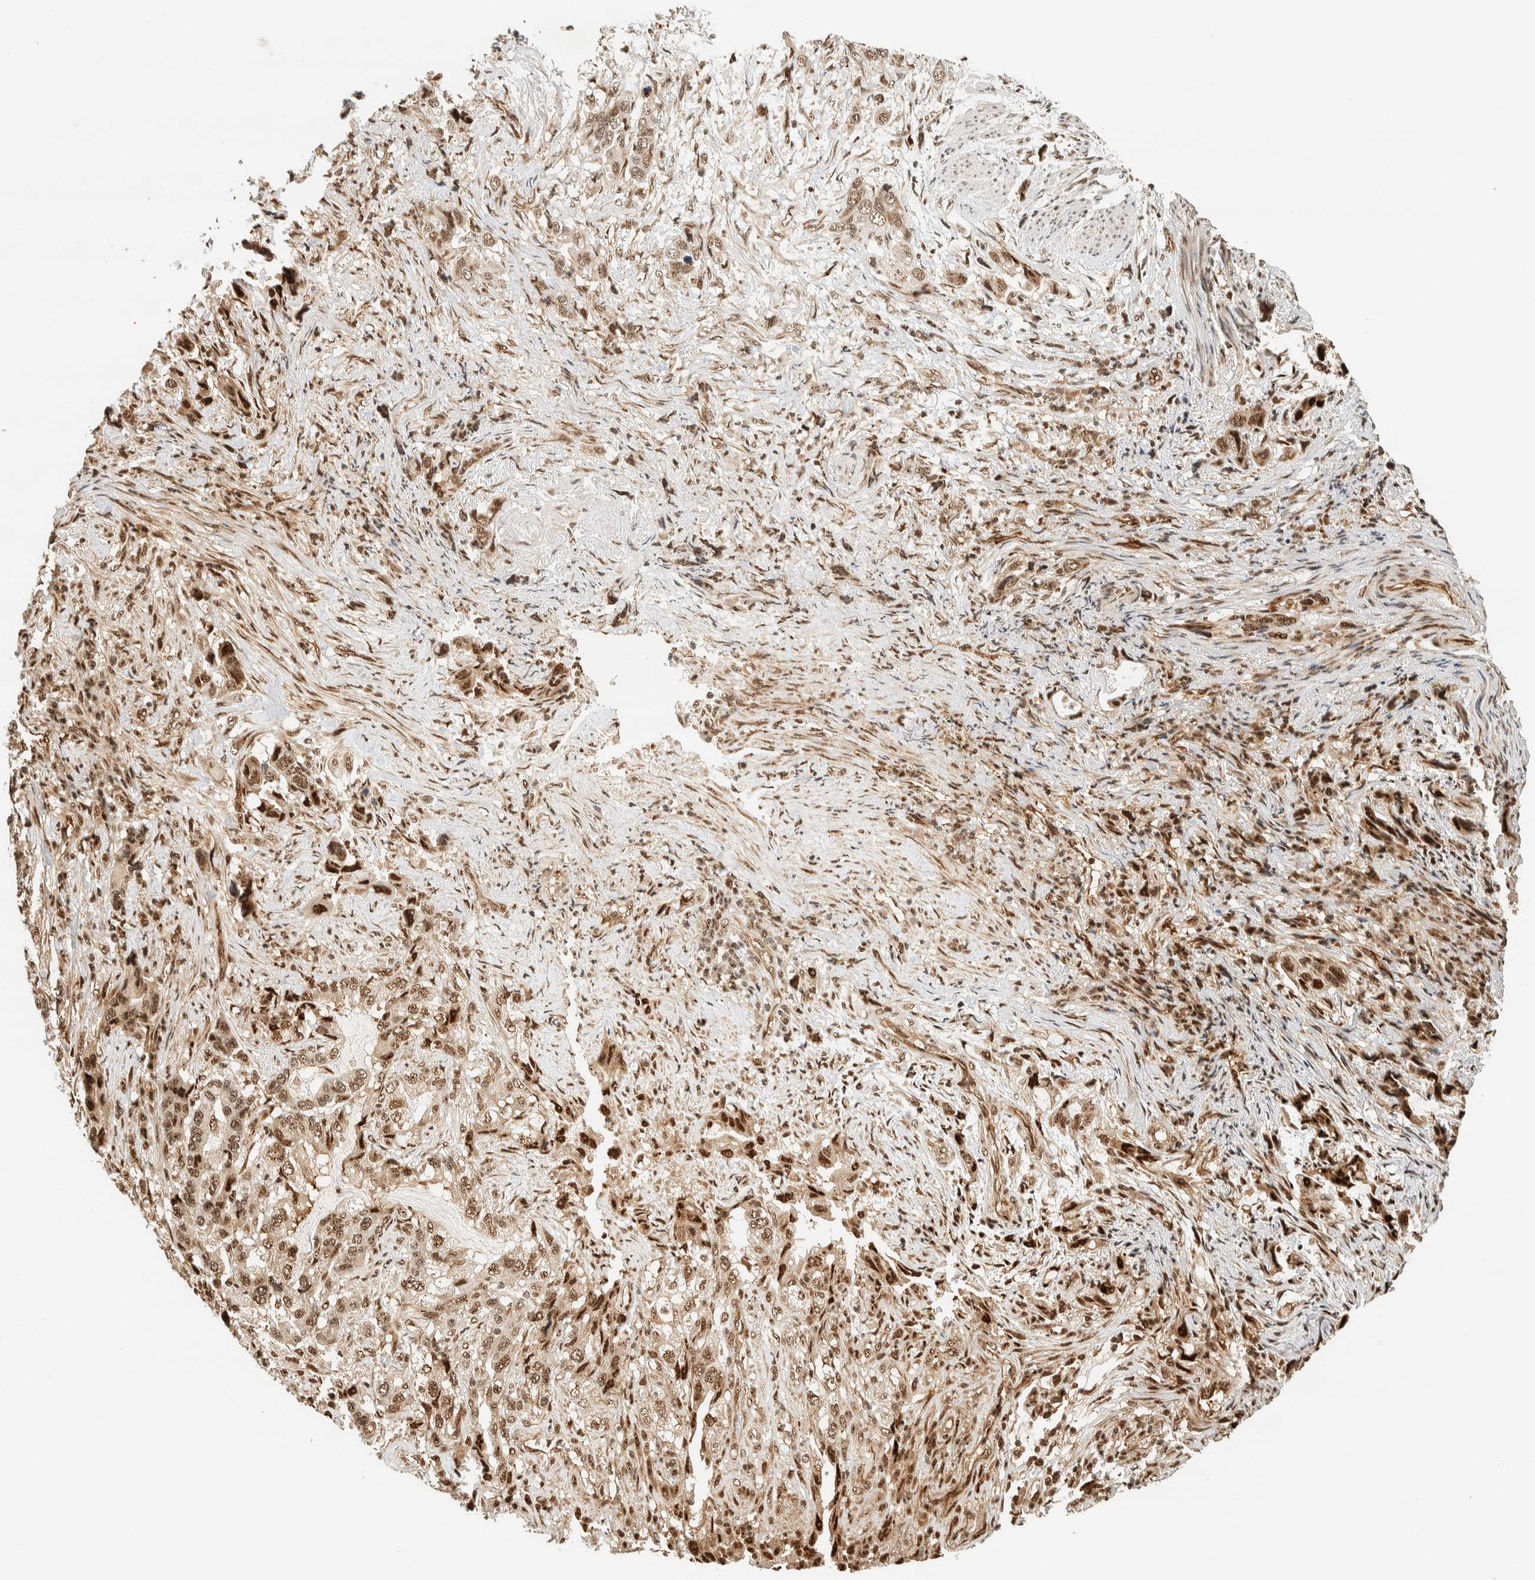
{"staining": {"intensity": "moderate", "quantity": ">75%", "location": "cytoplasmic/membranous,nuclear"}, "tissue": "stomach cancer", "cell_type": "Tumor cells", "image_type": "cancer", "snomed": [{"axis": "morphology", "description": "Adenocarcinoma, NOS"}, {"axis": "topography", "description": "Stomach, lower"}], "caption": "Immunohistochemistry (IHC) photomicrograph of neoplastic tissue: human stomach adenocarcinoma stained using immunohistochemistry (IHC) shows medium levels of moderate protein expression localized specifically in the cytoplasmic/membranous and nuclear of tumor cells, appearing as a cytoplasmic/membranous and nuclear brown color.", "gene": "SIK1", "patient": {"sex": "female", "age": 93}}